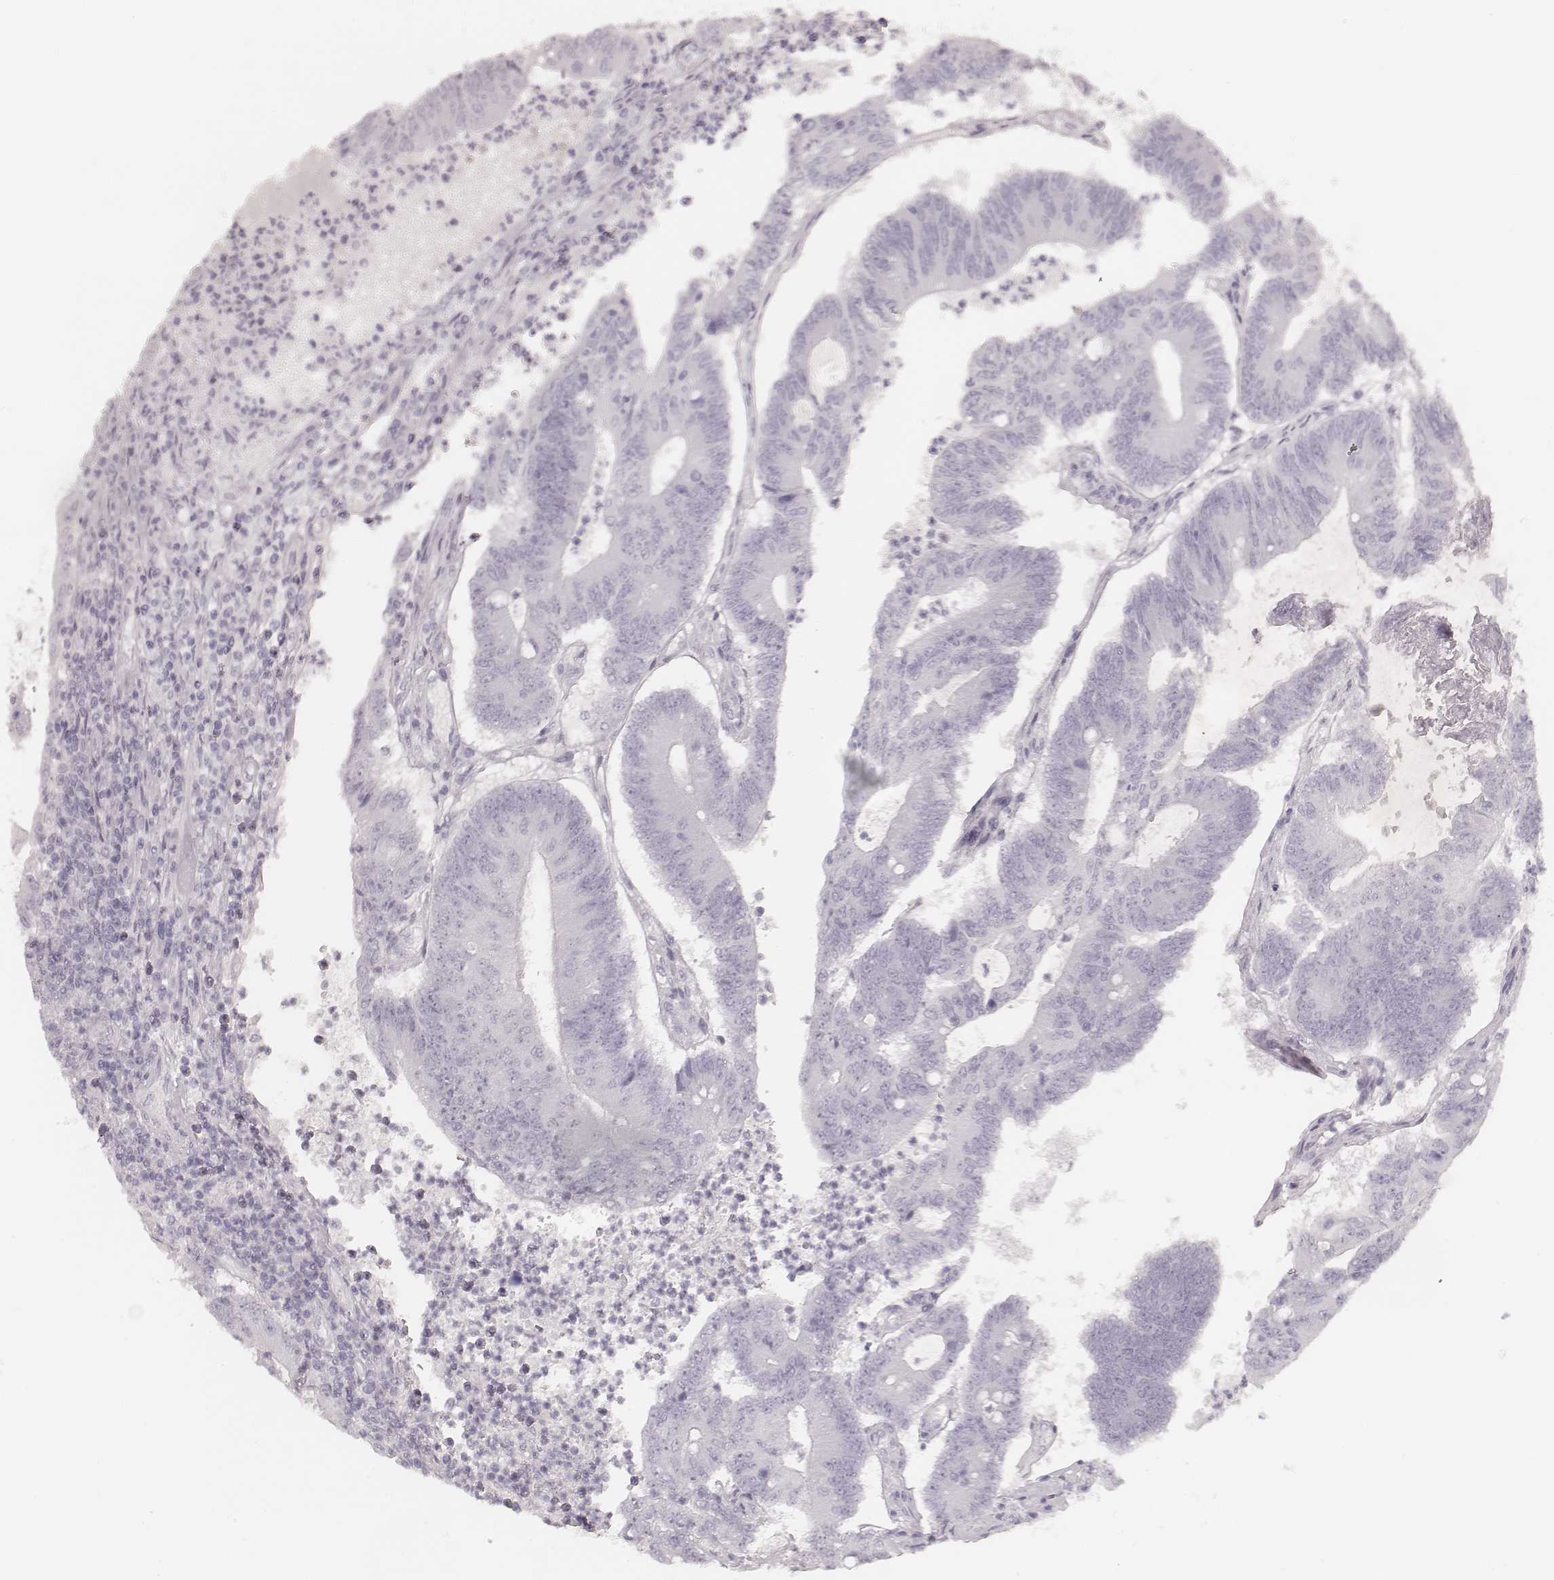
{"staining": {"intensity": "negative", "quantity": "none", "location": "none"}, "tissue": "colorectal cancer", "cell_type": "Tumor cells", "image_type": "cancer", "snomed": [{"axis": "morphology", "description": "Adenocarcinoma, NOS"}, {"axis": "topography", "description": "Colon"}], "caption": "A high-resolution histopathology image shows IHC staining of adenocarcinoma (colorectal), which shows no significant staining in tumor cells. (Brightfield microscopy of DAB (3,3'-diaminobenzidine) IHC at high magnification).", "gene": "KRT72", "patient": {"sex": "female", "age": 70}}